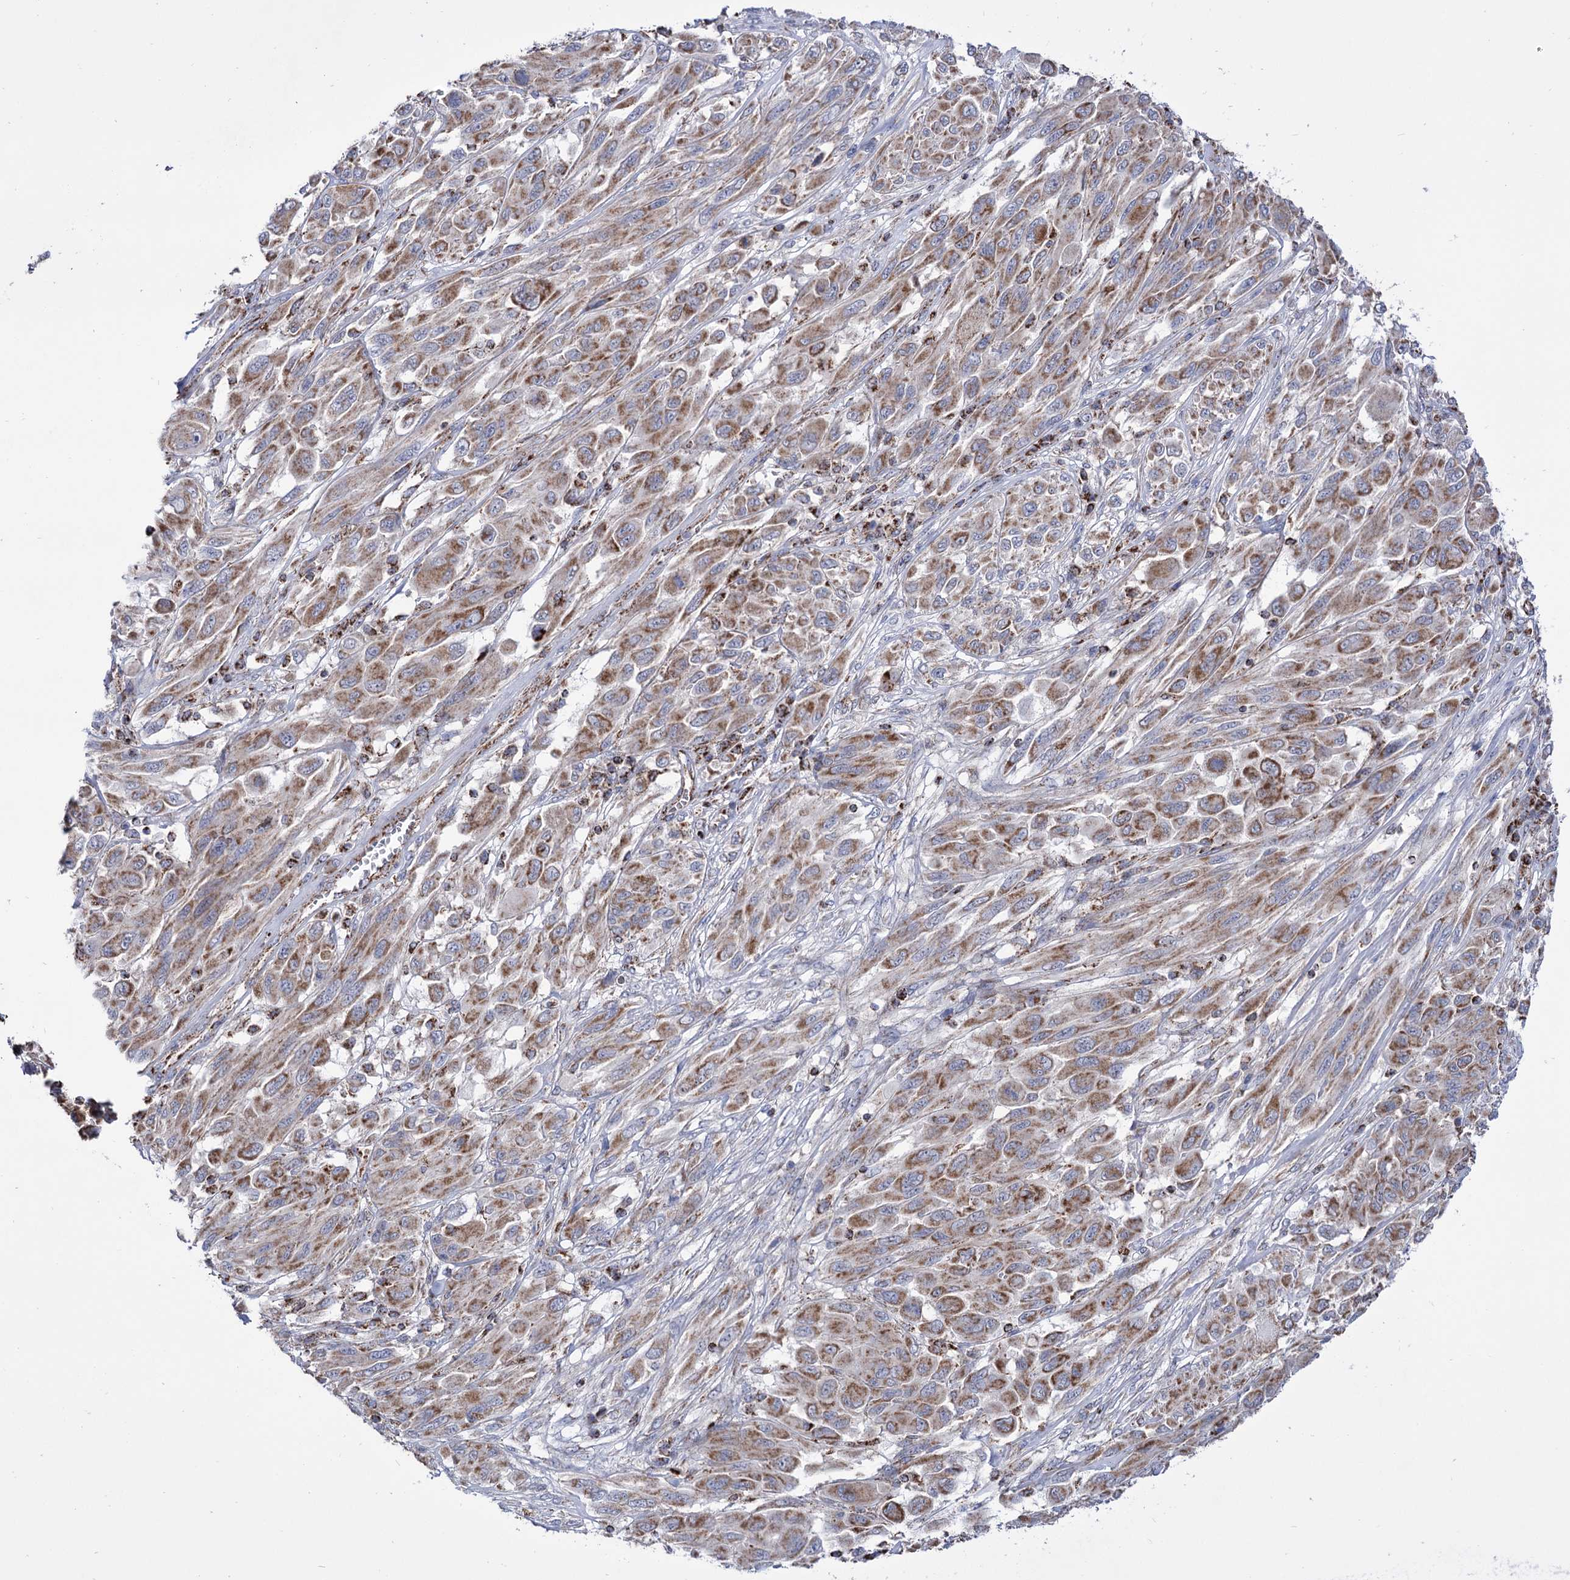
{"staining": {"intensity": "moderate", "quantity": ">75%", "location": "cytoplasmic/membranous"}, "tissue": "melanoma", "cell_type": "Tumor cells", "image_type": "cancer", "snomed": [{"axis": "morphology", "description": "Malignant melanoma, NOS"}, {"axis": "topography", "description": "Skin"}], "caption": "Melanoma tissue exhibits moderate cytoplasmic/membranous positivity in about >75% of tumor cells, visualized by immunohistochemistry.", "gene": "ABHD10", "patient": {"sex": "female", "age": 91}}